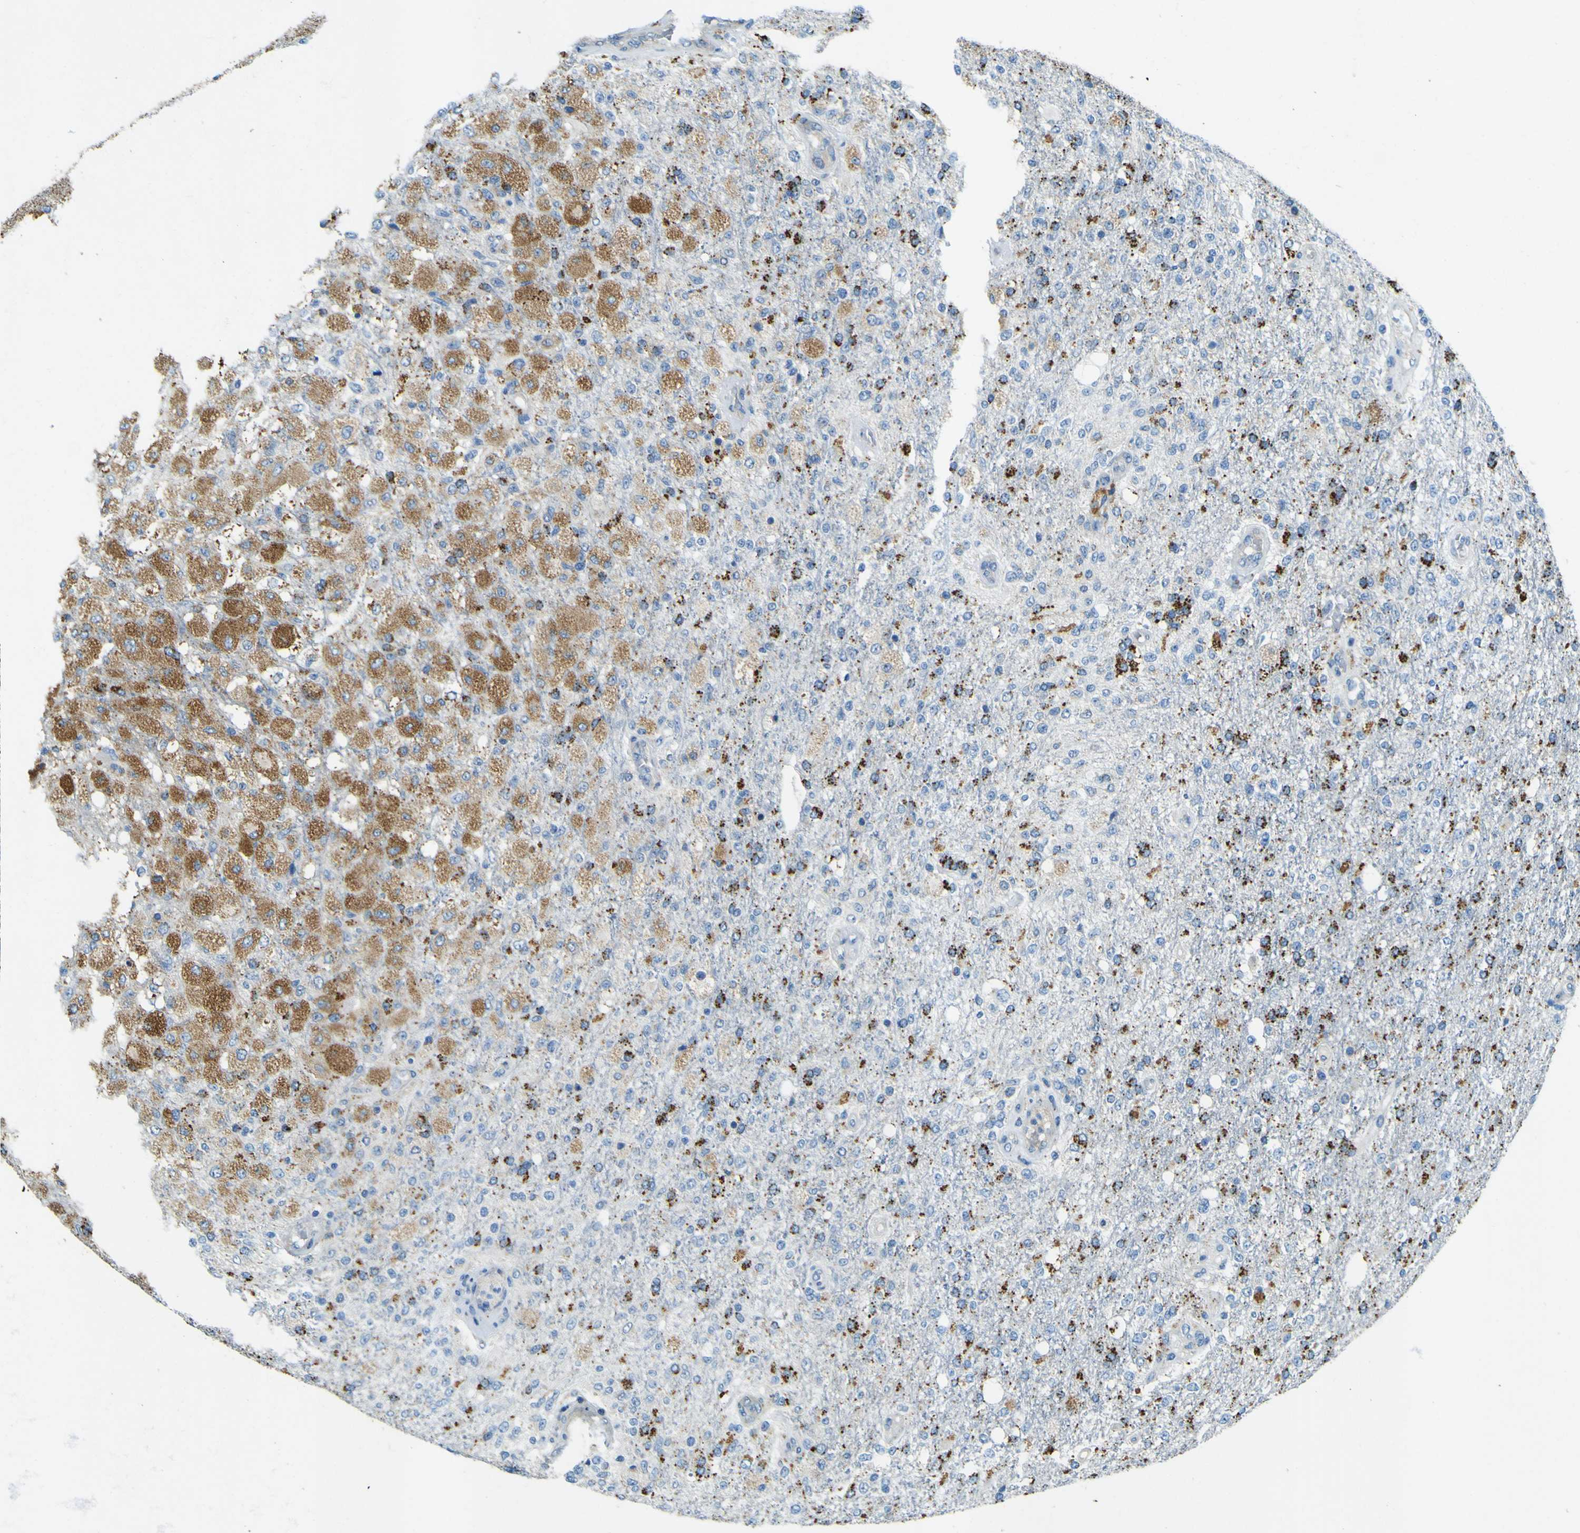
{"staining": {"intensity": "moderate", "quantity": "25%-75%", "location": "cytoplasmic/membranous"}, "tissue": "glioma", "cell_type": "Tumor cells", "image_type": "cancer", "snomed": [{"axis": "morphology", "description": "Normal tissue, NOS"}, {"axis": "morphology", "description": "Glioma, malignant, High grade"}, {"axis": "topography", "description": "Cerebral cortex"}], "caption": "A brown stain shows moderate cytoplasmic/membranous expression of a protein in glioma tumor cells.", "gene": "PDE9A", "patient": {"sex": "male", "age": 77}}